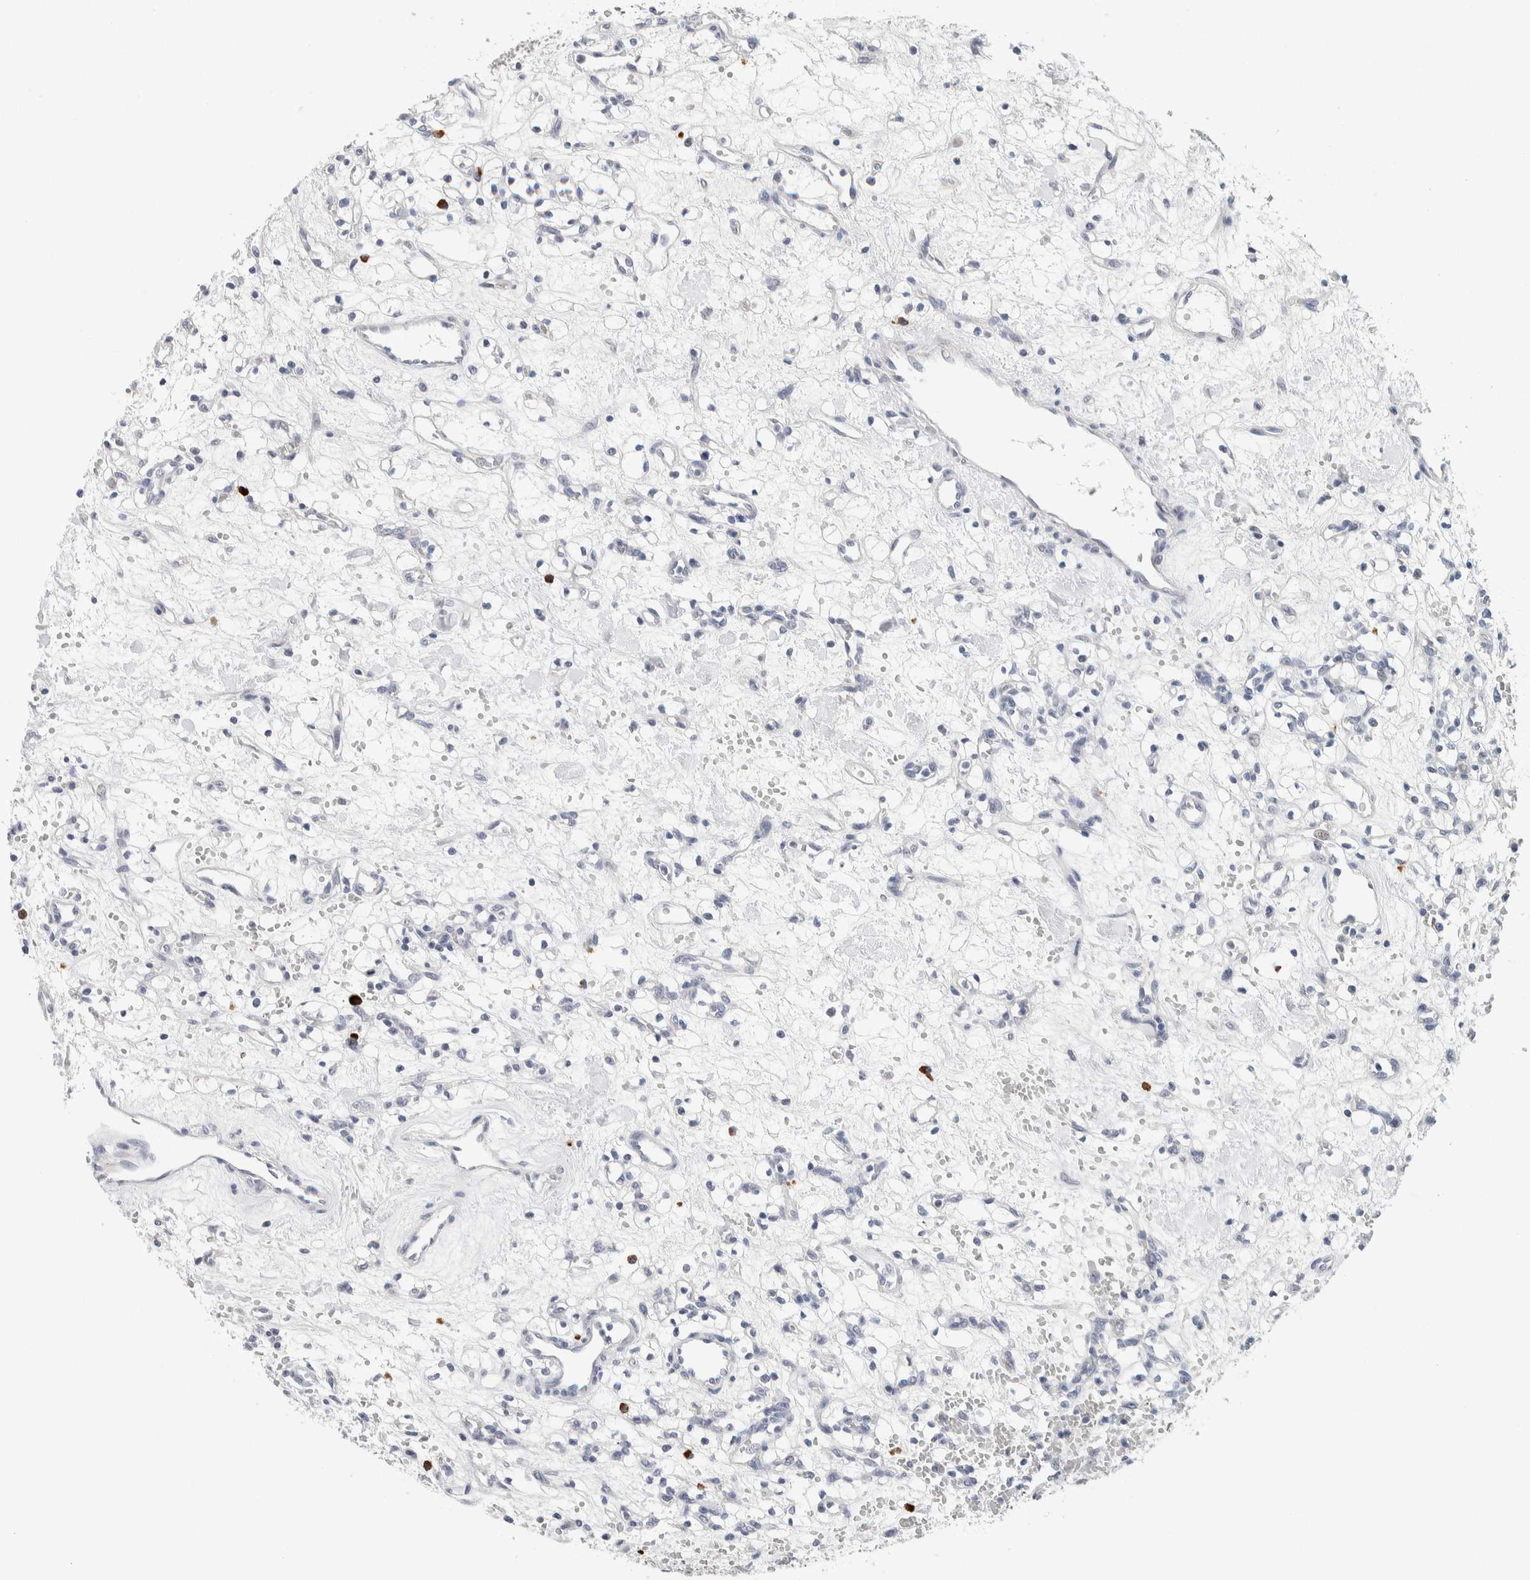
{"staining": {"intensity": "negative", "quantity": "none", "location": "none"}, "tissue": "renal cancer", "cell_type": "Tumor cells", "image_type": "cancer", "snomed": [{"axis": "morphology", "description": "Adenocarcinoma, NOS"}, {"axis": "topography", "description": "Kidney"}], "caption": "Adenocarcinoma (renal) stained for a protein using immunohistochemistry demonstrates no positivity tumor cells.", "gene": "SCN2A", "patient": {"sex": "female", "age": 60}}